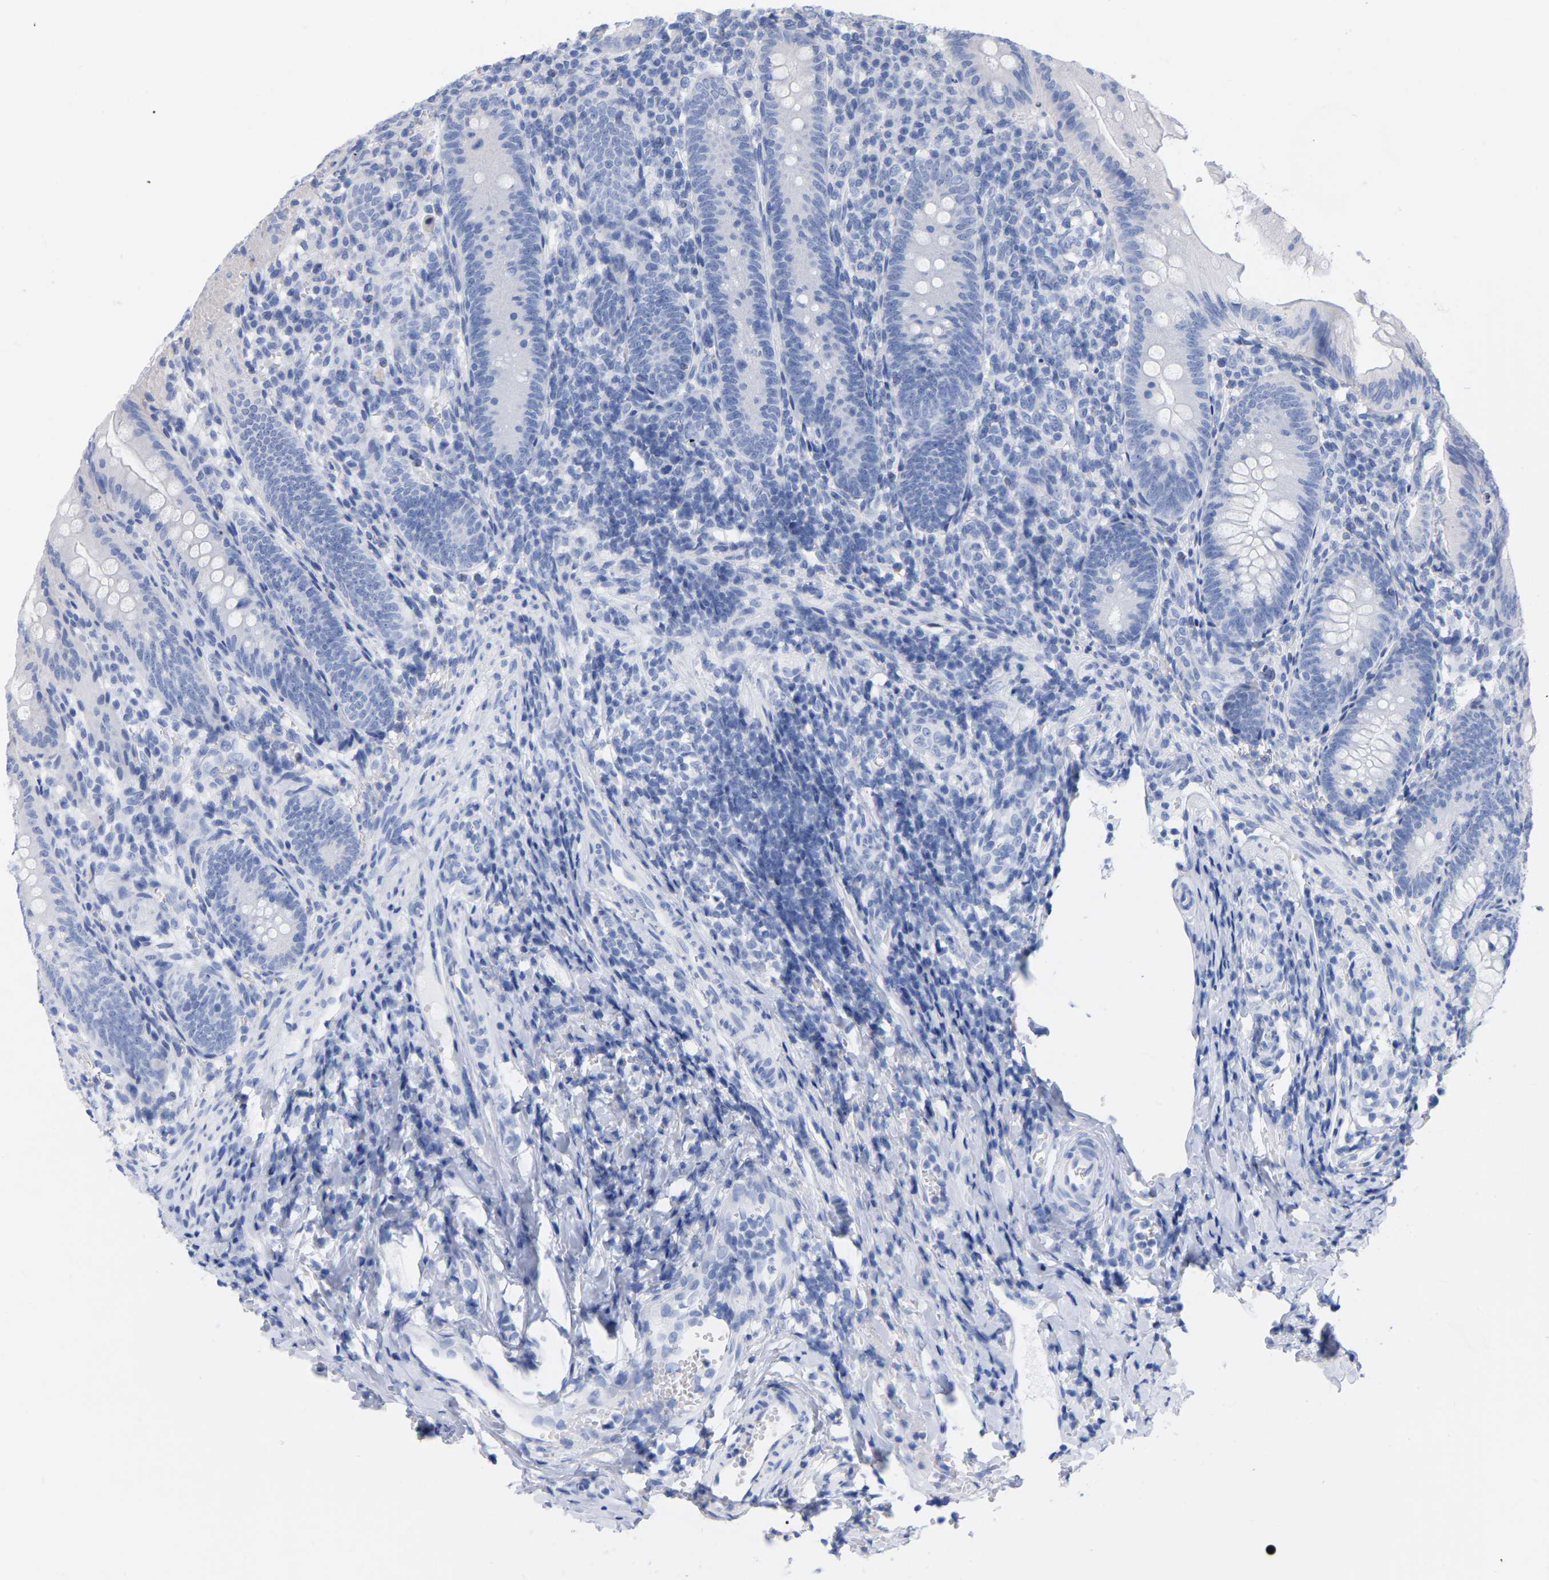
{"staining": {"intensity": "negative", "quantity": "none", "location": "none"}, "tissue": "appendix", "cell_type": "Glandular cells", "image_type": "normal", "snomed": [{"axis": "morphology", "description": "Normal tissue, NOS"}, {"axis": "topography", "description": "Appendix"}], "caption": "Appendix stained for a protein using IHC shows no positivity glandular cells.", "gene": "HAPLN1", "patient": {"sex": "male", "age": 1}}